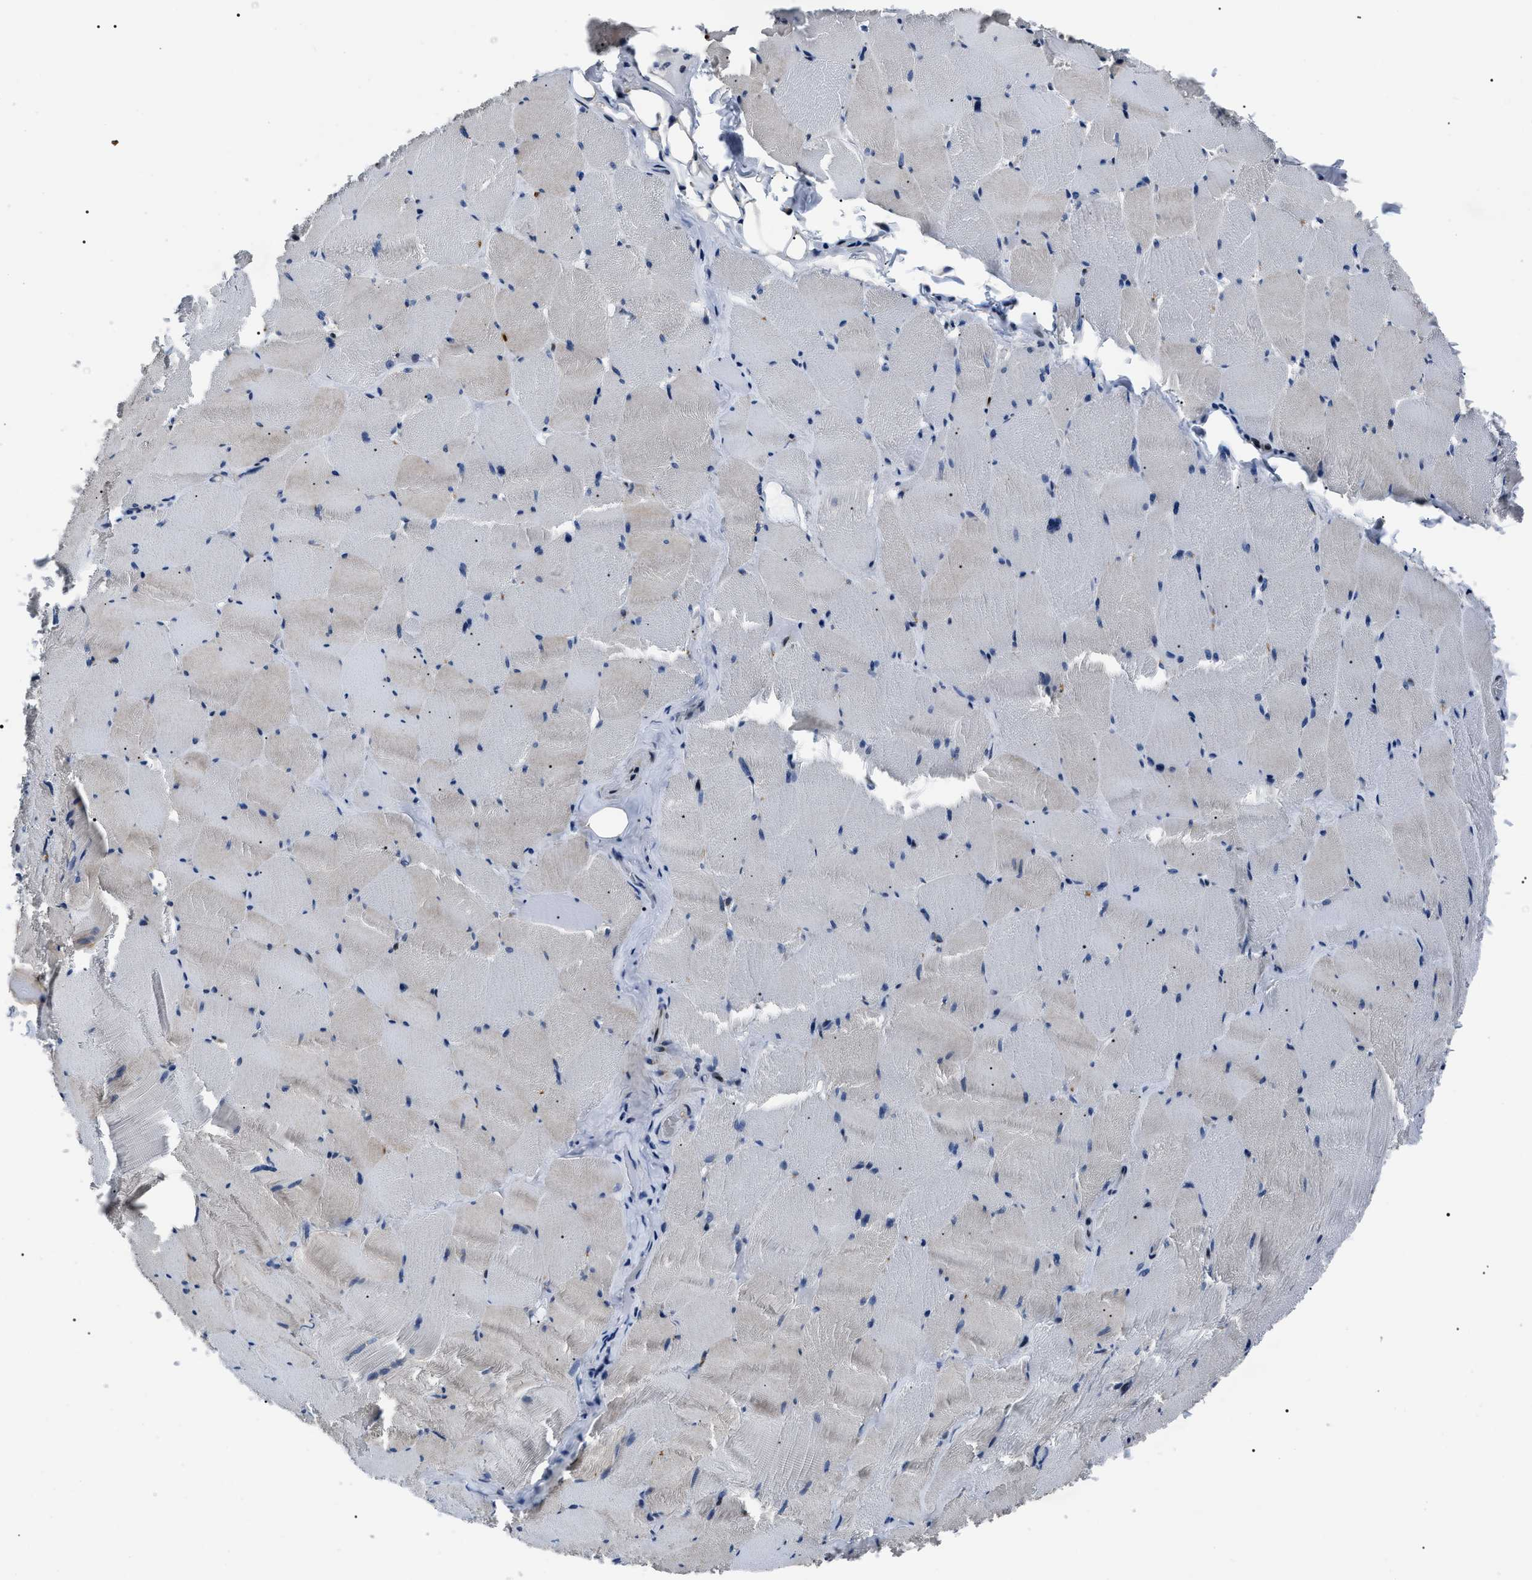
{"staining": {"intensity": "negative", "quantity": "none", "location": "none"}, "tissue": "skeletal muscle", "cell_type": "Myocytes", "image_type": "normal", "snomed": [{"axis": "morphology", "description": "Normal tissue, NOS"}, {"axis": "topography", "description": "Skeletal muscle"}], "caption": "Myocytes are negative for brown protein staining in benign skeletal muscle. (DAB (3,3'-diaminobenzidine) IHC with hematoxylin counter stain).", "gene": "LRRC14", "patient": {"sex": "male", "age": 62}}